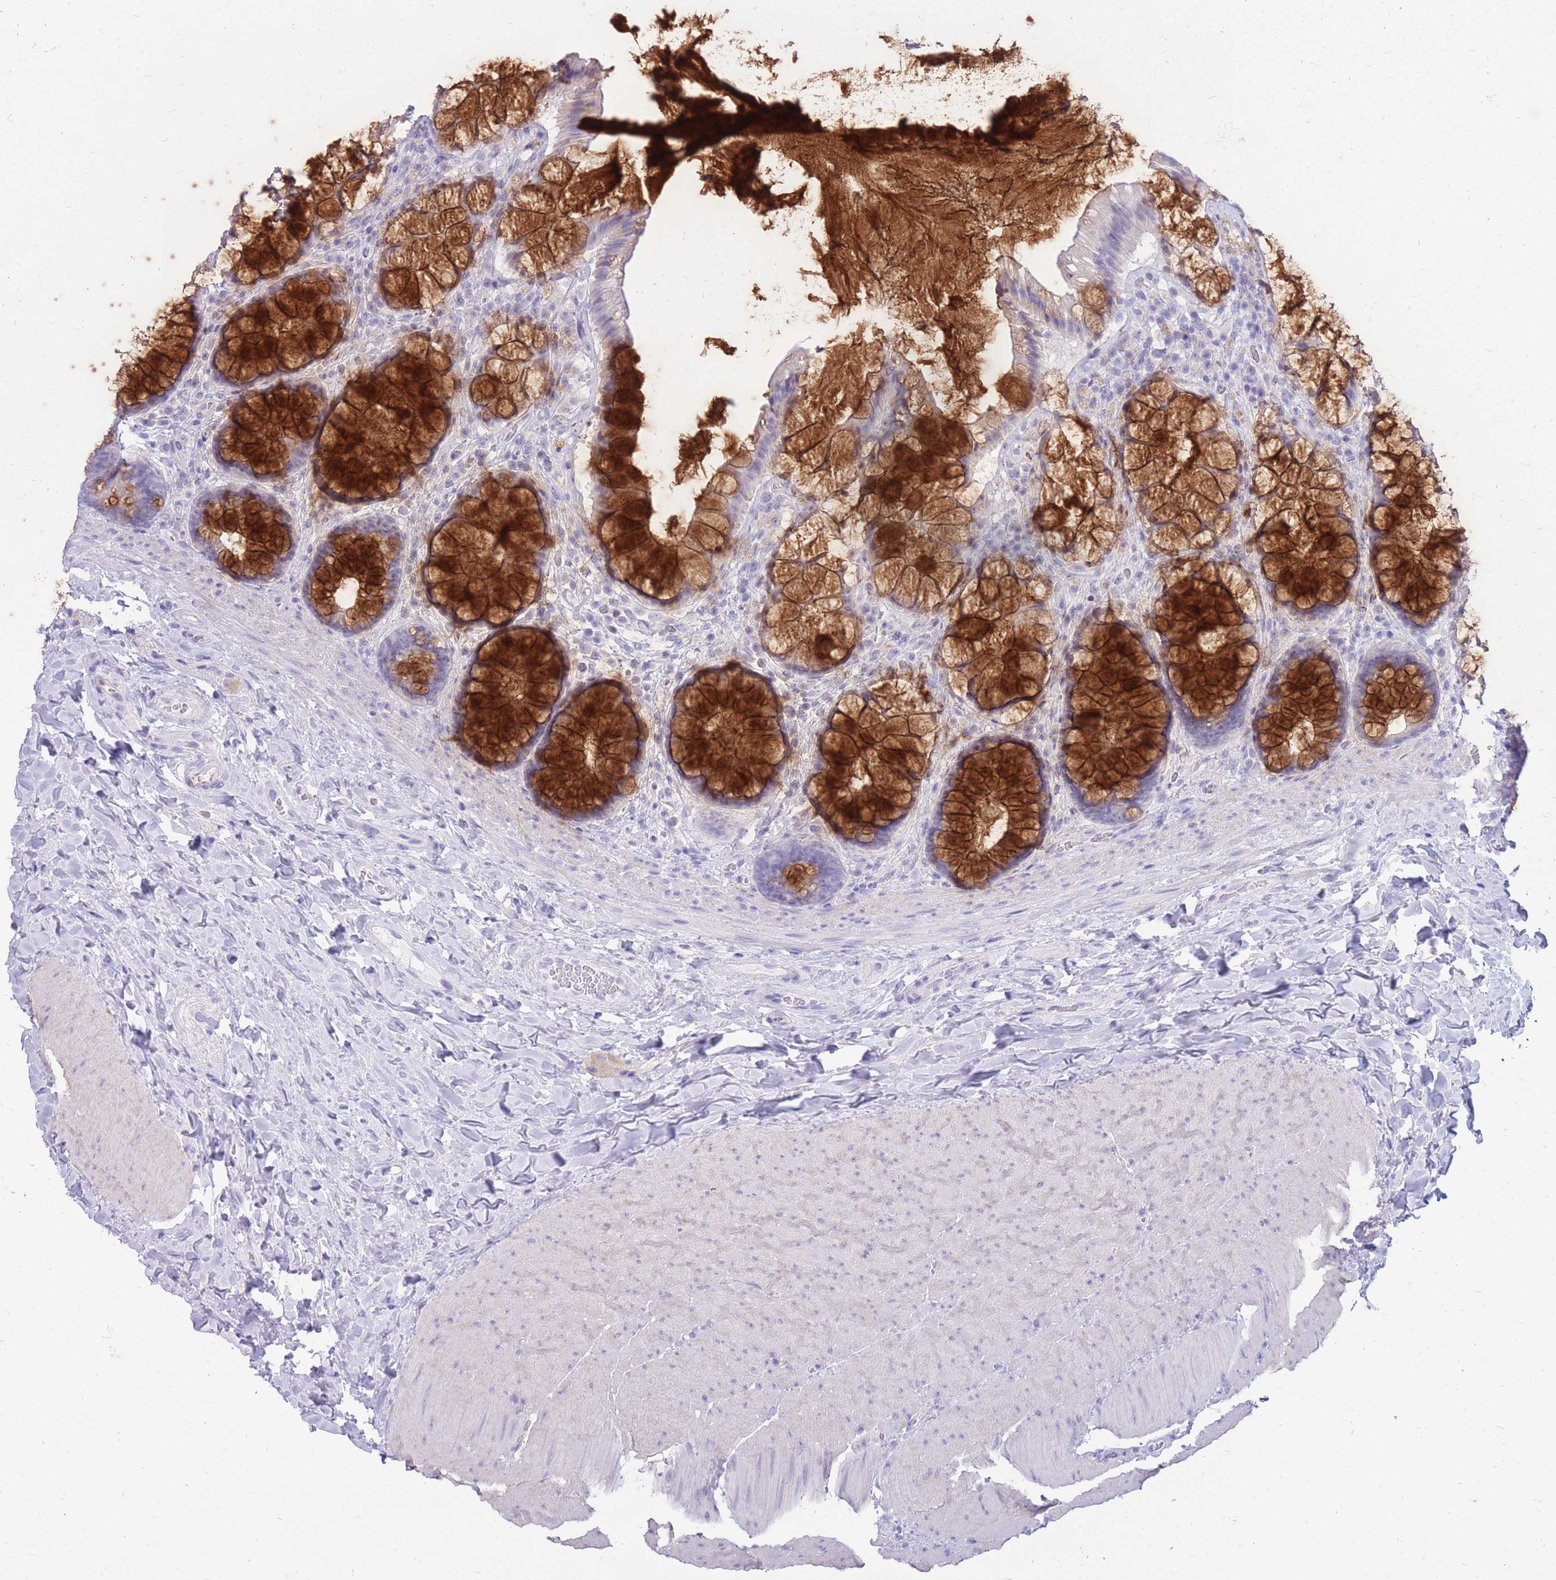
{"staining": {"intensity": "strong", "quantity": "<25%", "location": "cytoplasmic/membranous"}, "tissue": "rectum", "cell_type": "Glandular cells", "image_type": "normal", "snomed": [{"axis": "morphology", "description": "Normal tissue, NOS"}, {"axis": "topography", "description": "Rectum"}], "caption": "This histopathology image displays immunohistochemistry staining of benign human rectum, with medium strong cytoplasmic/membranous staining in approximately <25% of glandular cells.", "gene": "CYP21A2", "patient": {"sex": "female", "age": 58}}